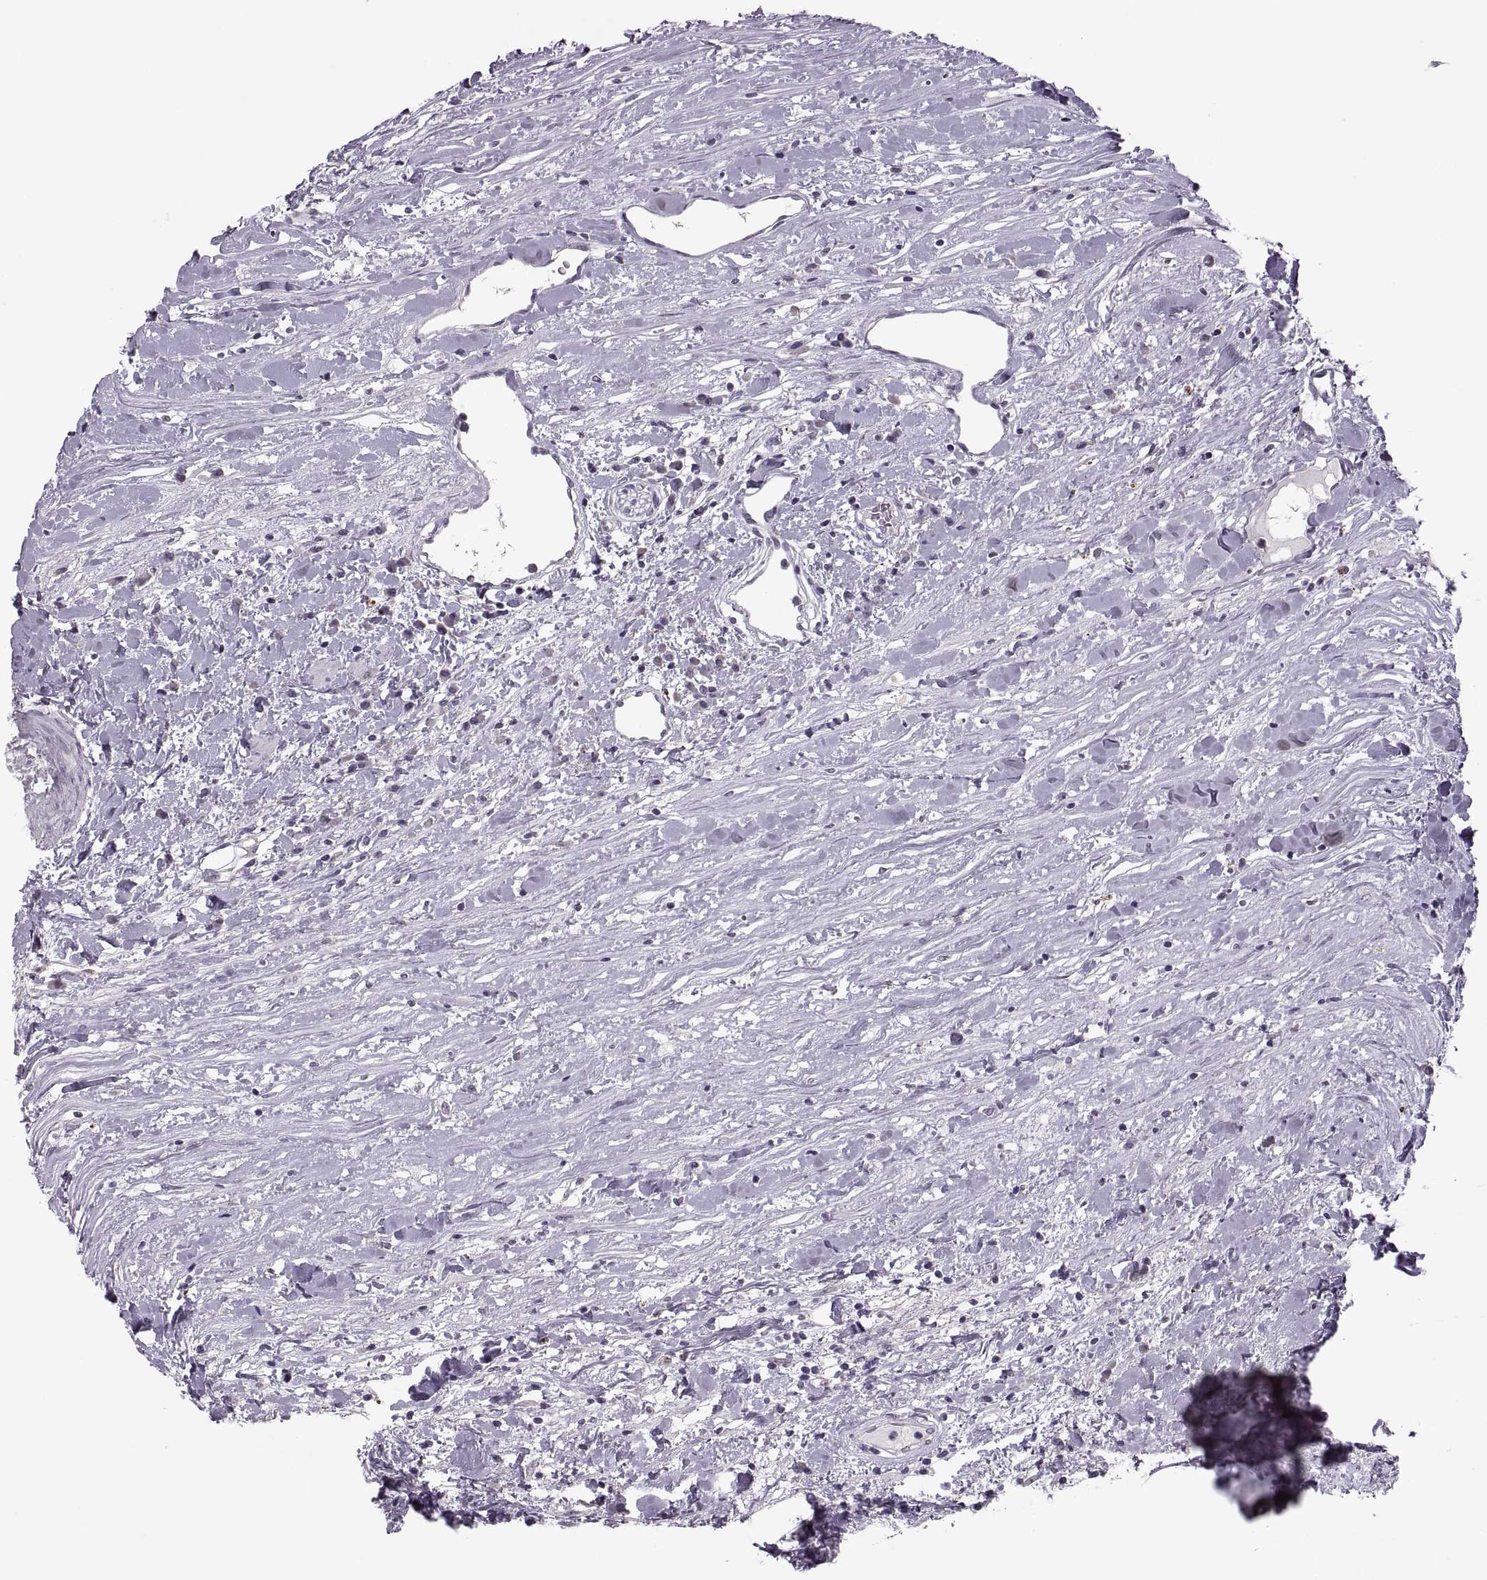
{"staining": {"intensity": "negative", "quantity": "none", "location": "none"}, "tissue": "renal cancer", "cell_type": "Tumor cells", "image_type": "cancer", "snomed": [{"axis": "morphology", "description": "Adenocarcinoma, NOS"}, {"axis": "topography", "description": "Kidney"}], "caption": "IHC histopathology image of adenocarcinoma (renal) stained for a protein (brown), which demonstrates no positivity in tumor cells.", "gene": "MGAT4D", "patient": {"sex": "female", "age": 67}}